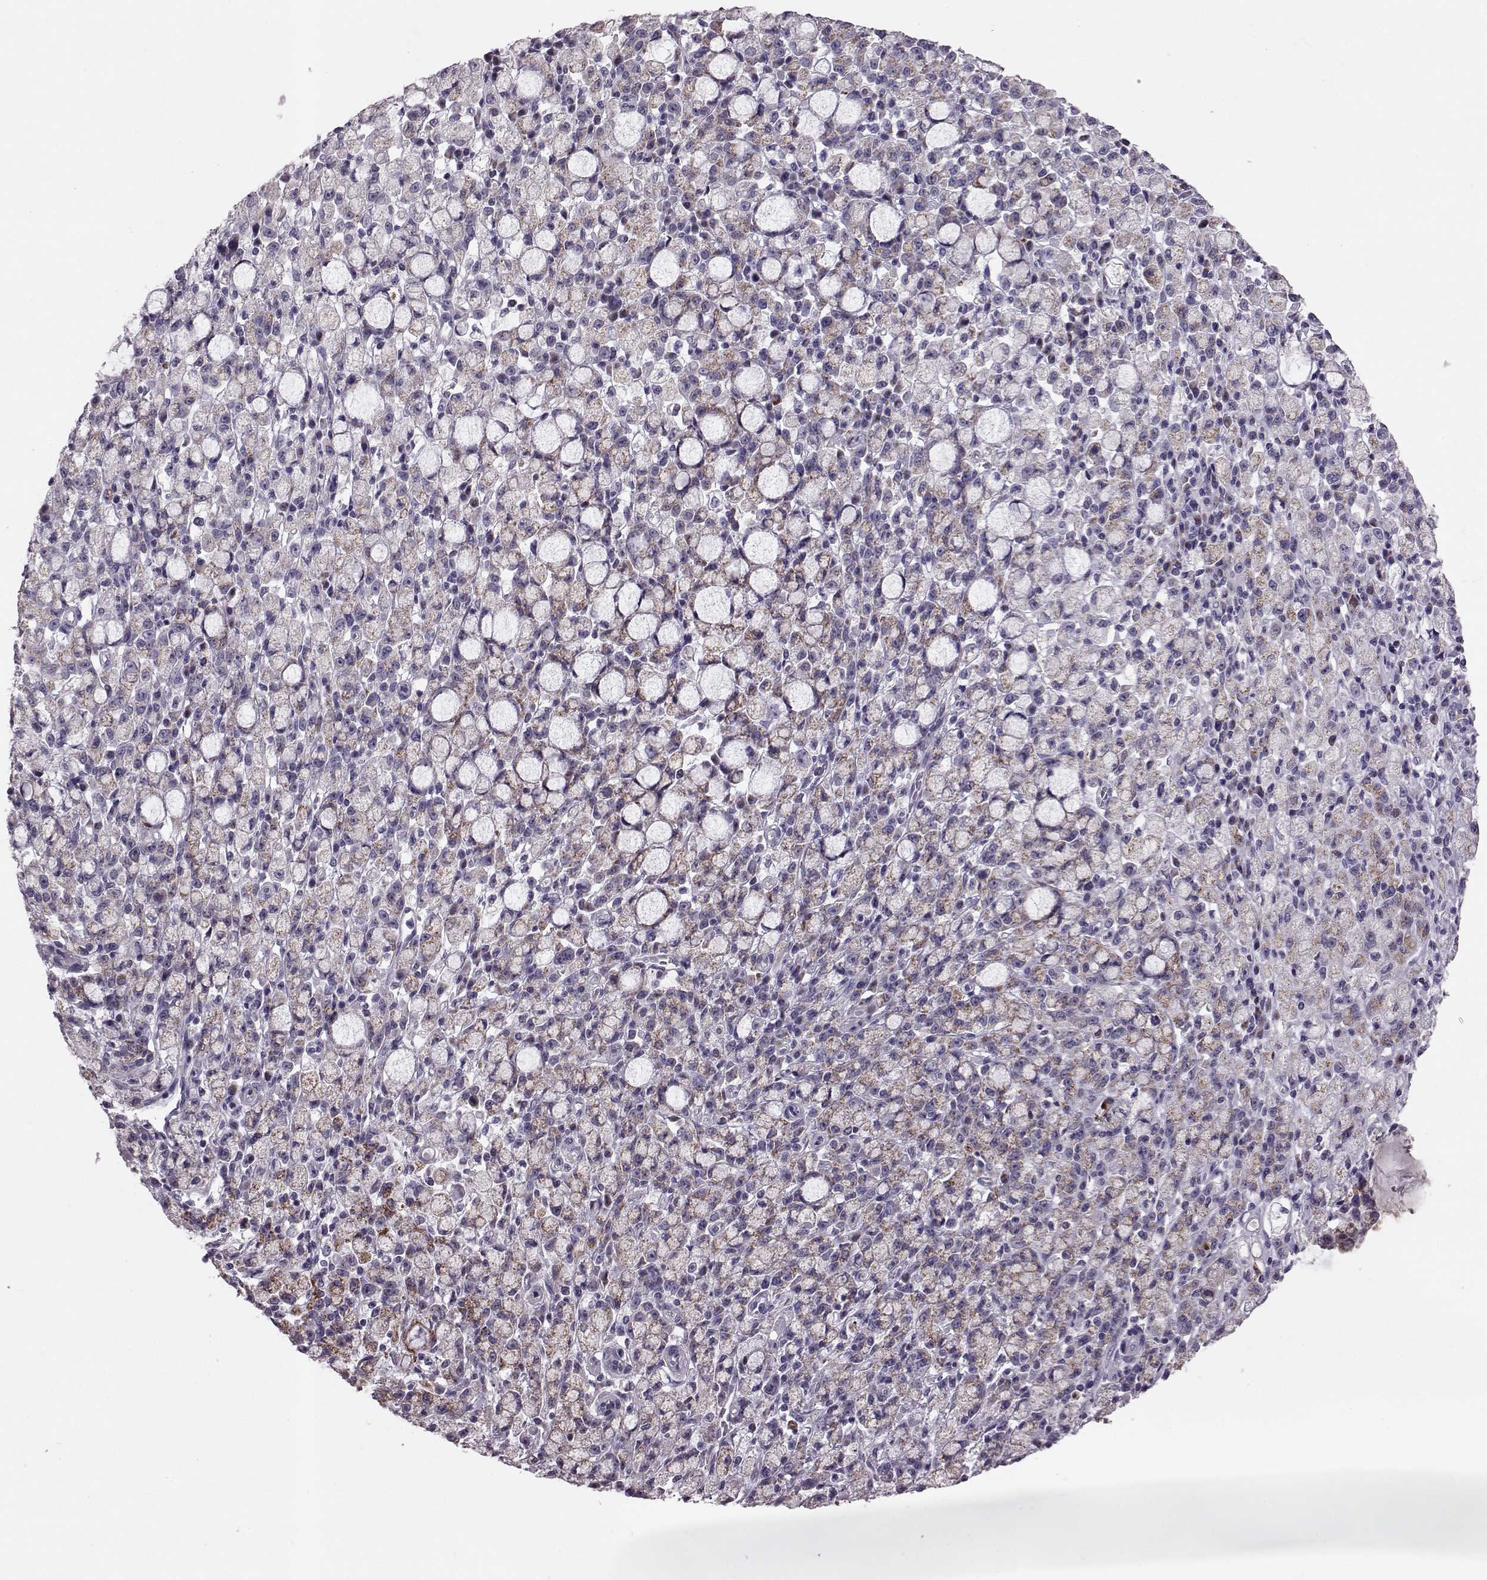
{"staining": {"intensity": "moderate", "quantity": ">75%", "location": "cytoplasmic/membranous"}, "tissue": "stomach cancer", "cell_type": "Tumor cells", "image_type": "cancer", "snomed": [{"axis": "morphology", "description": "Adenocarcinoma, NOS"}, {"axis": "topography", "description": "Stomach"}], "caption": "IHC (DAB (3,3'-diaminobenzidine)) staining of stomach adenocarcinoma displays moderate cytoplasmic/membranous protein staining in about >75% of tumor cells. Using DAB (3,3'-diaminobenzidine) (brown) and hematoxylin (blue) stains, captured at high magnification using brightfield microscopy.", "gene": "RIMS2", "patient": {"sex": "male", "age": 58}}